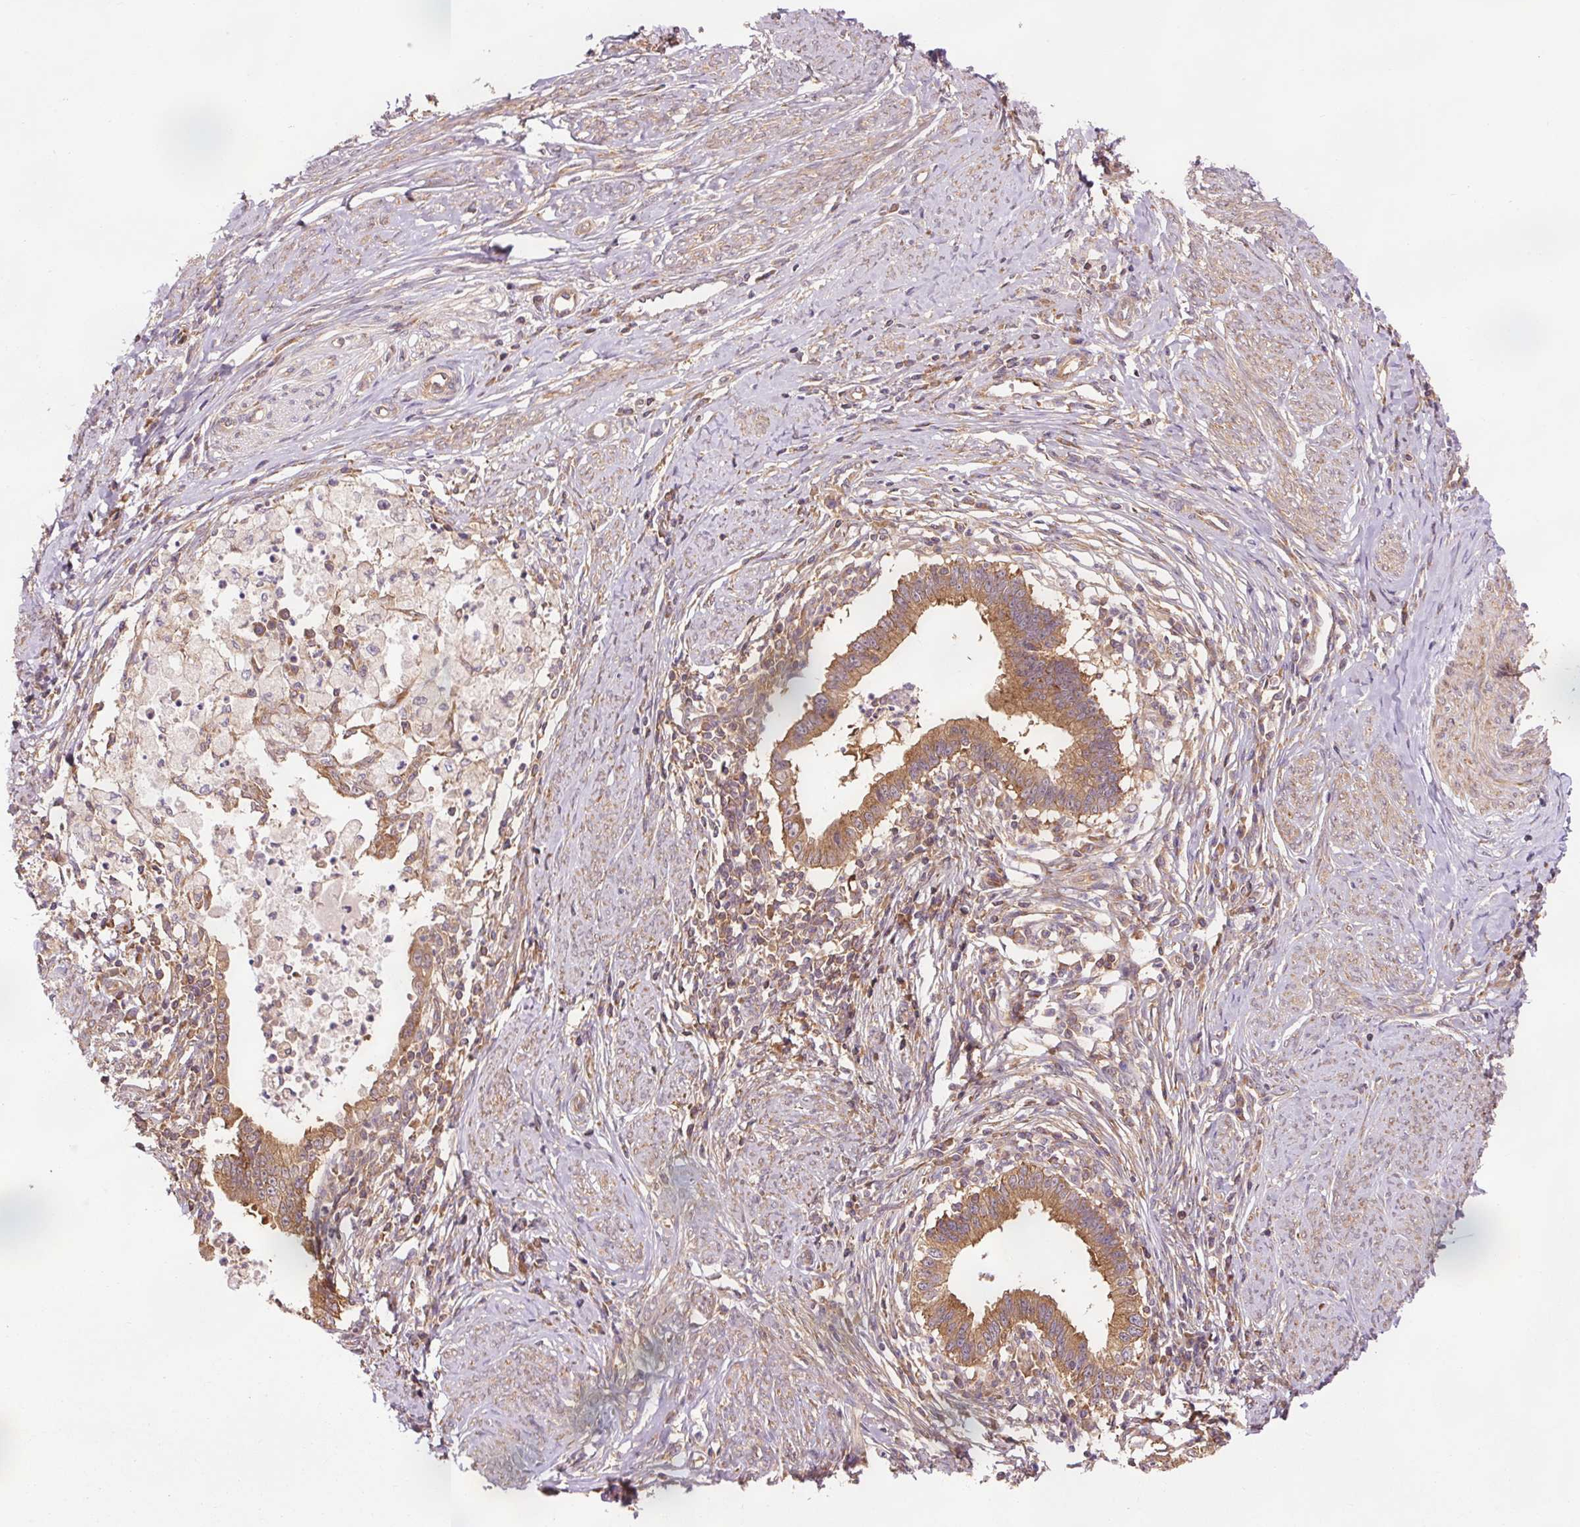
{"staining": {"intensity": "strong", "quantity": ">75%", "location": "cytoplasmic/membranous"}, "tissue": "cervical cancer", "cell_type": "Tumor cells", "image_type": "cancer", "snomed": [{"axis": "morphology", "description": "Adenocarcinoma, NOS"}, {"axis": "topography", "description": "Cervix"}], "caption": "High-power microscopy captured an immunohistochemistry image of cervical cancer, revealing strong cytoplasmic/membranous positivity in about >75% of tumor cells.", "gene": "PDAP1", "patient": {"sex": "female", "age": 36}}